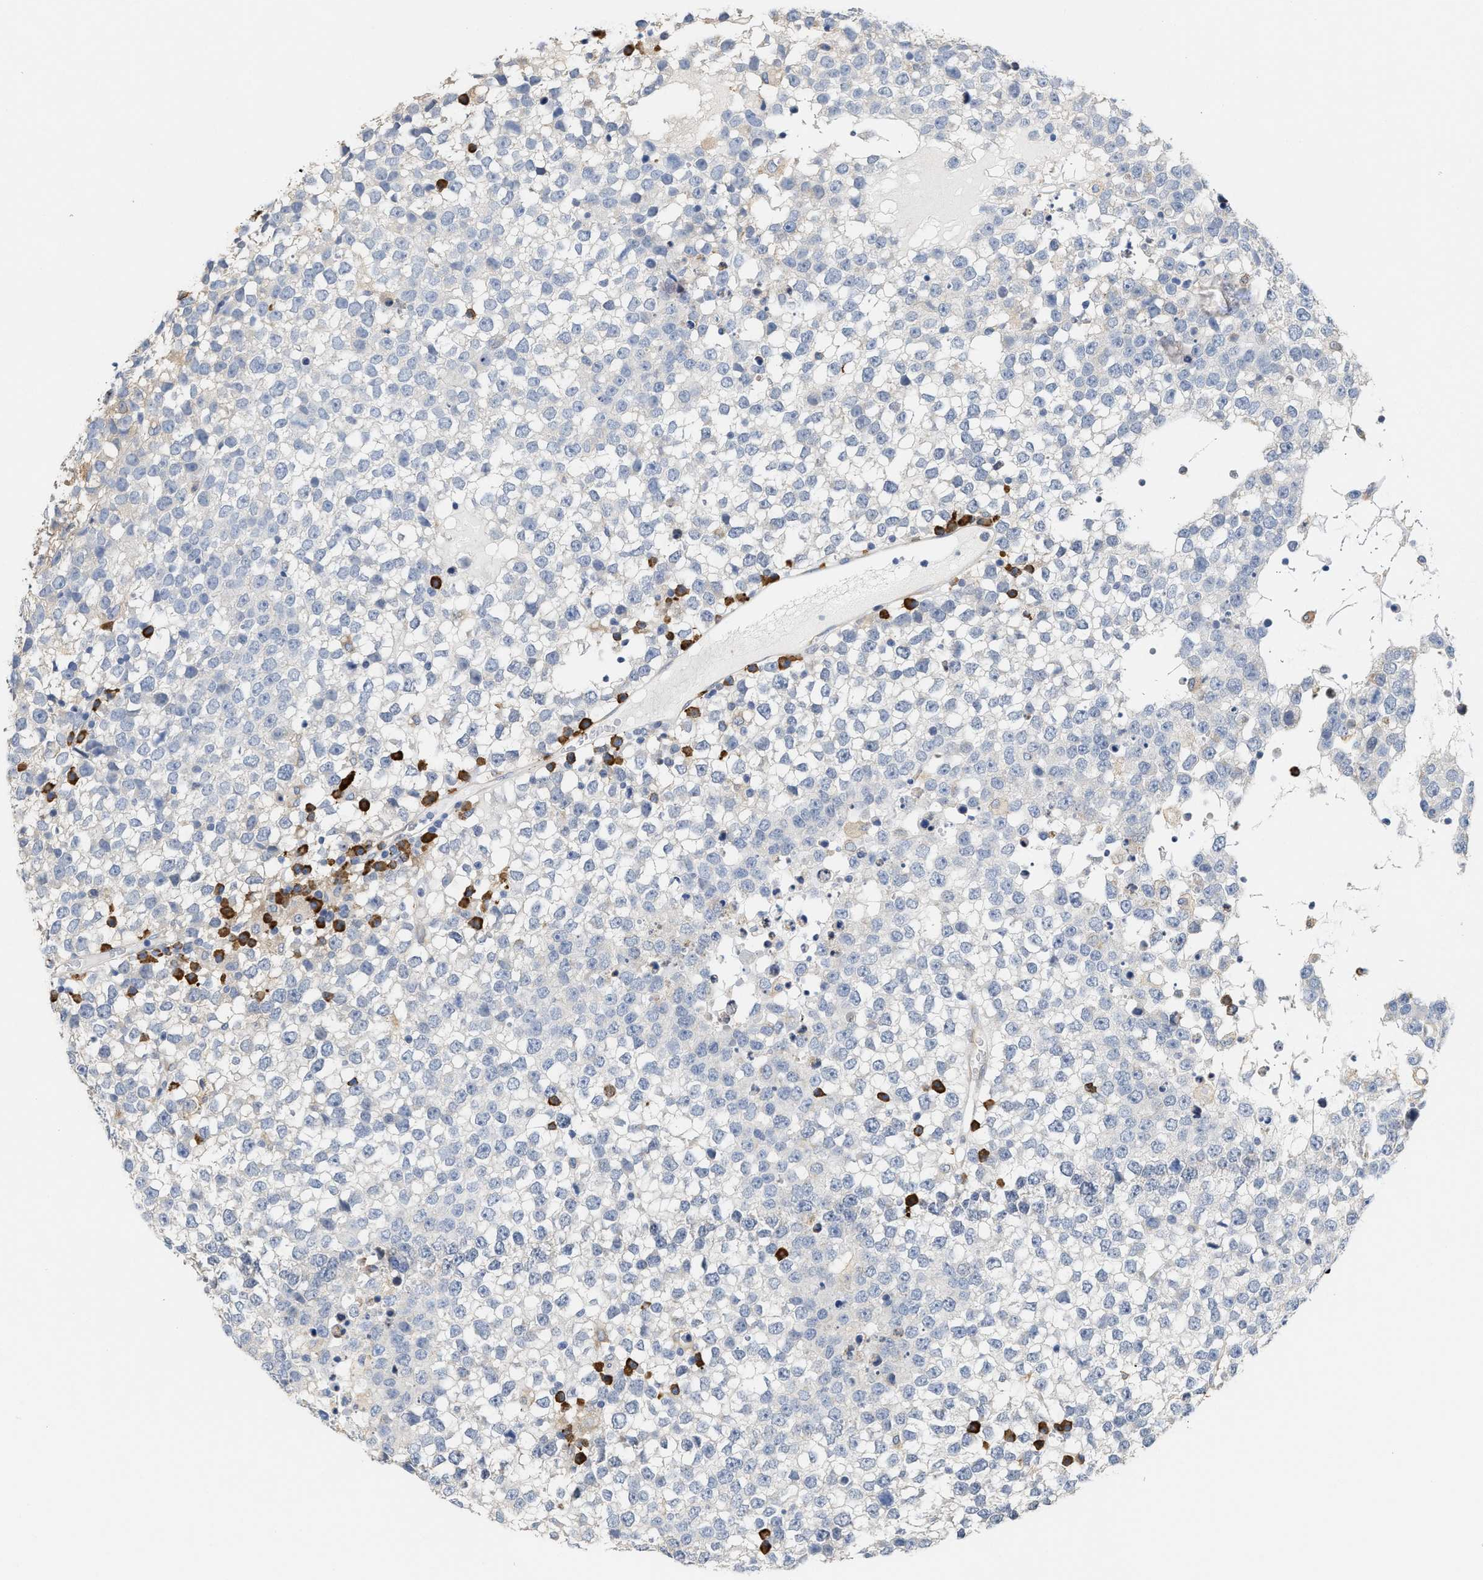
{"staining": {"intensity": "negative", "quantity": "none", "location": "none"}, "tissue": "testis cancer", "cell_type": "Tumor cells", "image_type": "cancer", "snomed": [{"axis": "morphology", "description": "Seminoma, NOS"}, {"axis": "topography", "description": "Testis"}], "caption": "This is an immunohistochemistry histopathology image of human testis cancer. There is no positivity in tumor cells.", "gene": "RYR2", "patient": {"sex": "male", "age": 65}}